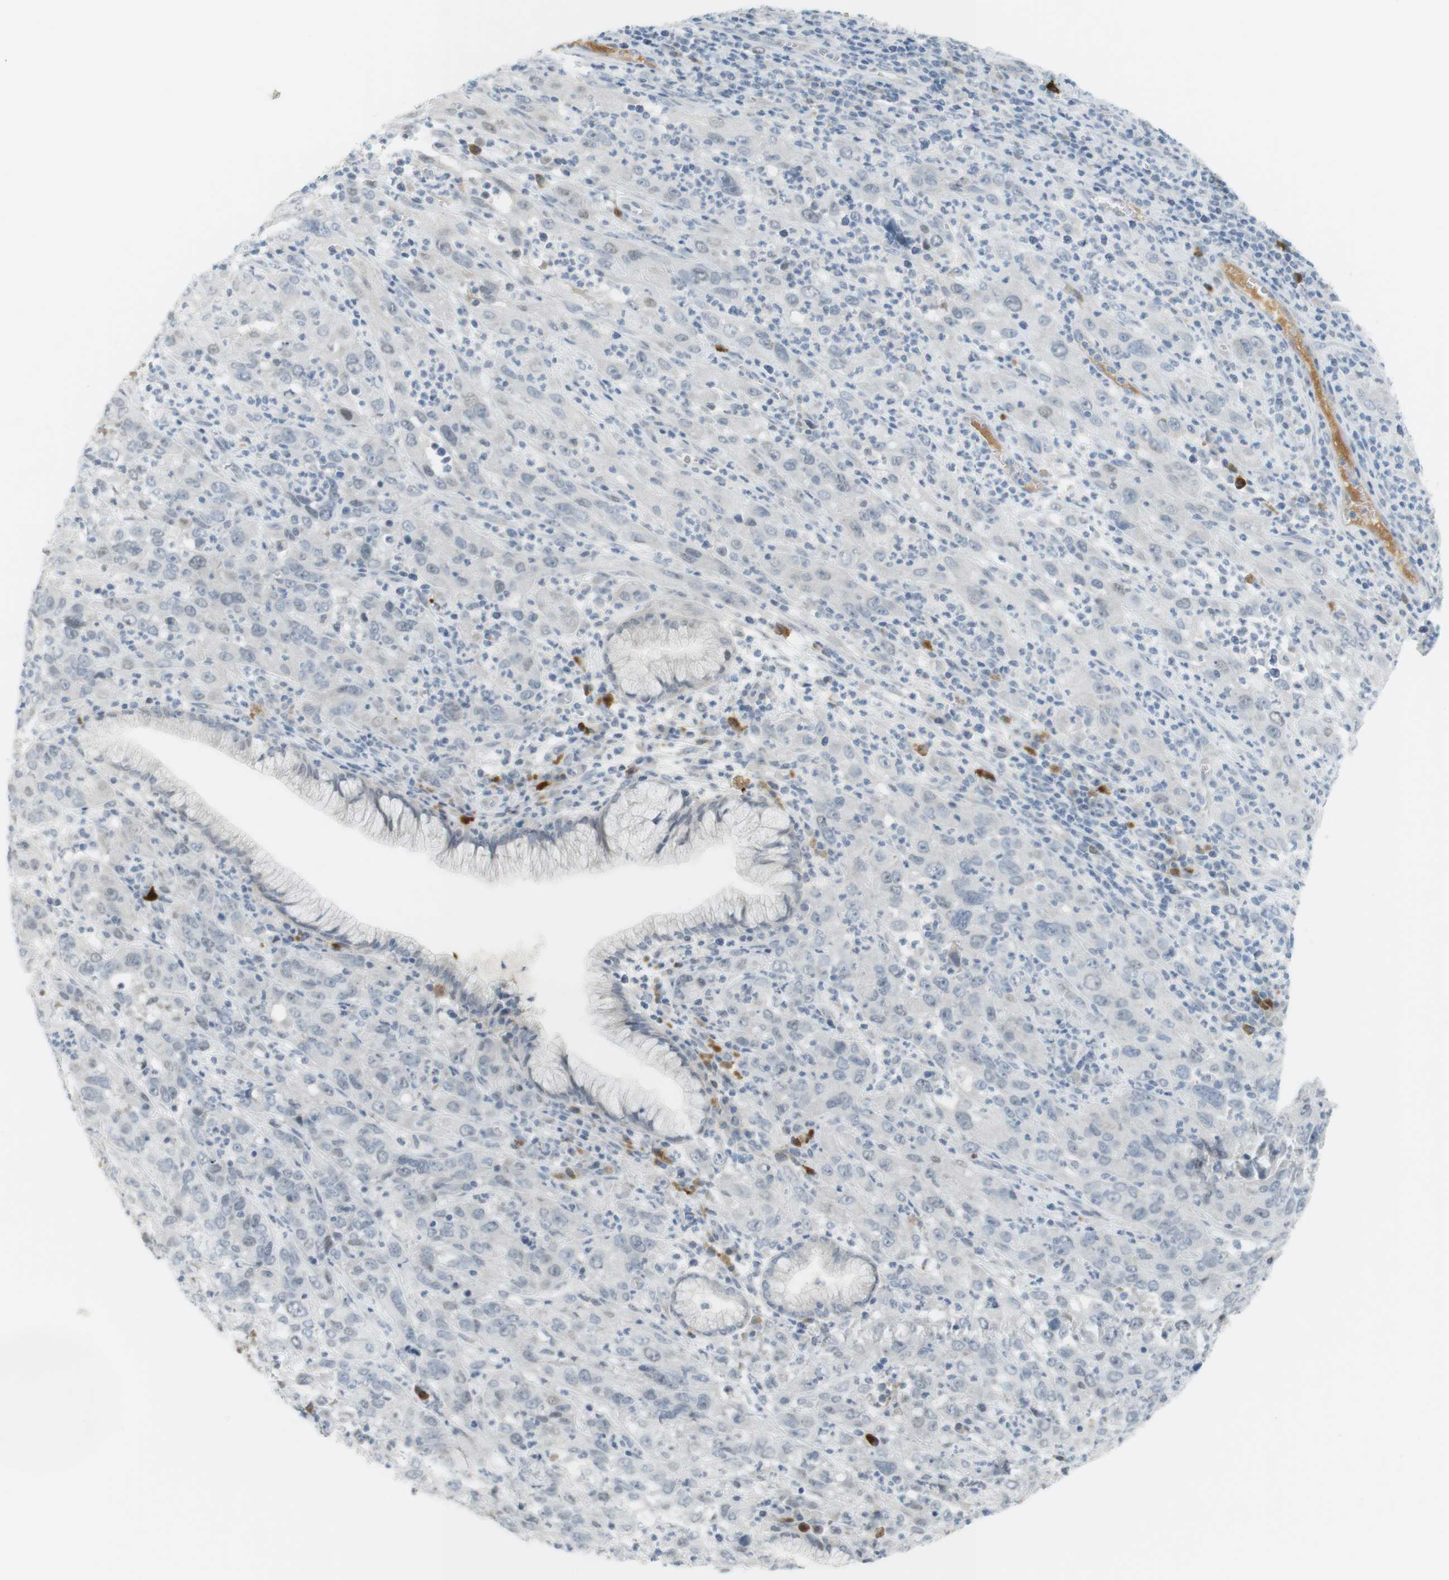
{"staining": {"intensity": "negative", "quantity": "none", "location": "none"}, "tissue": "cervical cancer", "cell_type": "Tumor cells", "image_type": "cancer", "snomed": [{"axis": "morphology", "description": "Squamous cell carcinoma, NOS"}, {"axis": "topography", "description": "Cervix"}], "caption": "A histopathology image of squamous cell carcinoma (cervical) stained for a protein exhibits no brown staining in tumor cells.", "gene": "DMC1", "patient": {"sex": "female", "age": 32}}